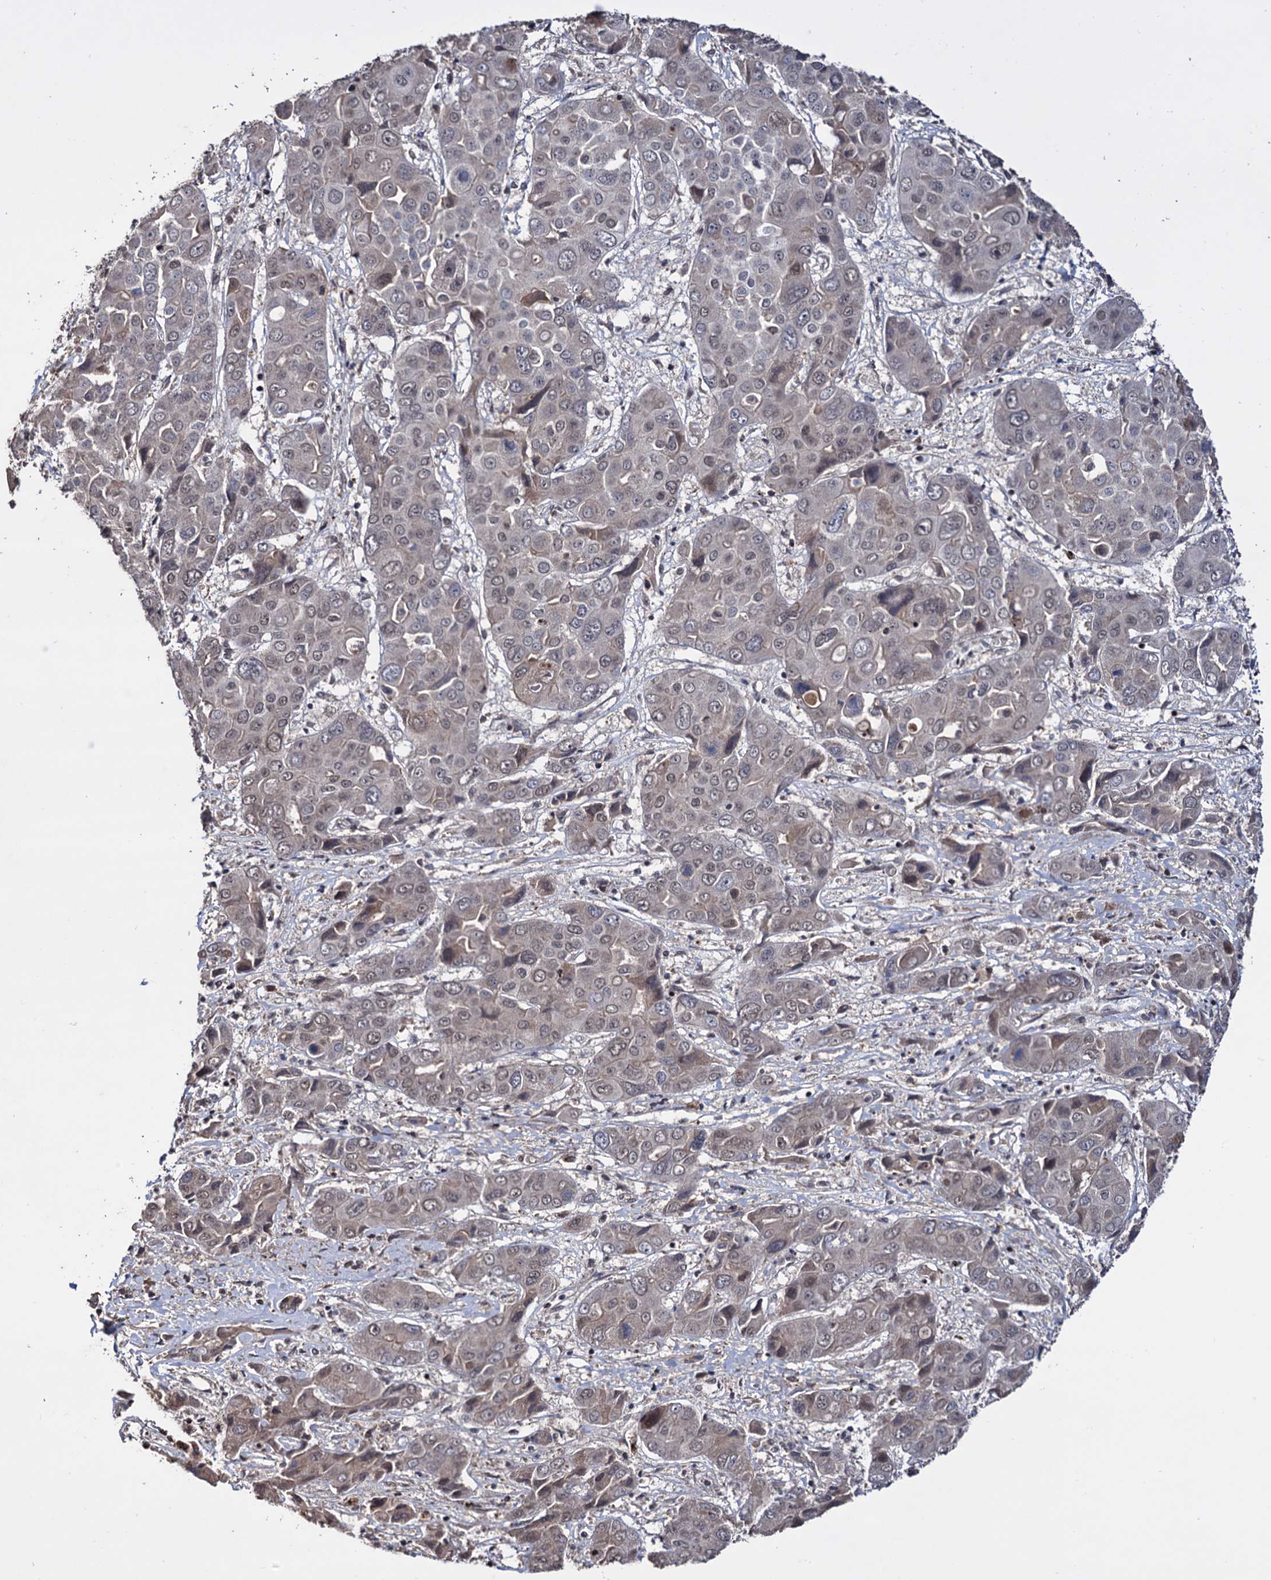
{"staining": {"intensity": "weak", "quantity": "<25%", "location": "cytoplasmic/membranous"}, "tissue": "liver cancer", "cell_type": "Tumor cells", "image_type": "cancer", "snomed": [{"axis": "morphology", "description": "Cholangiocarcinoma"}, {"axis": "topography", "description": "Liver"}], "caption": "Immunohistochemistry (IHC) histopathology image of neoplastic tissue: human liver cancer (cholangiocarcinoma) stained with DAB (3,3'-diaminobenzidine) shows no significant protein positivity in tumor cells.", "gene": "KLF5", "patient": {"sex": "male", "age": 67}}